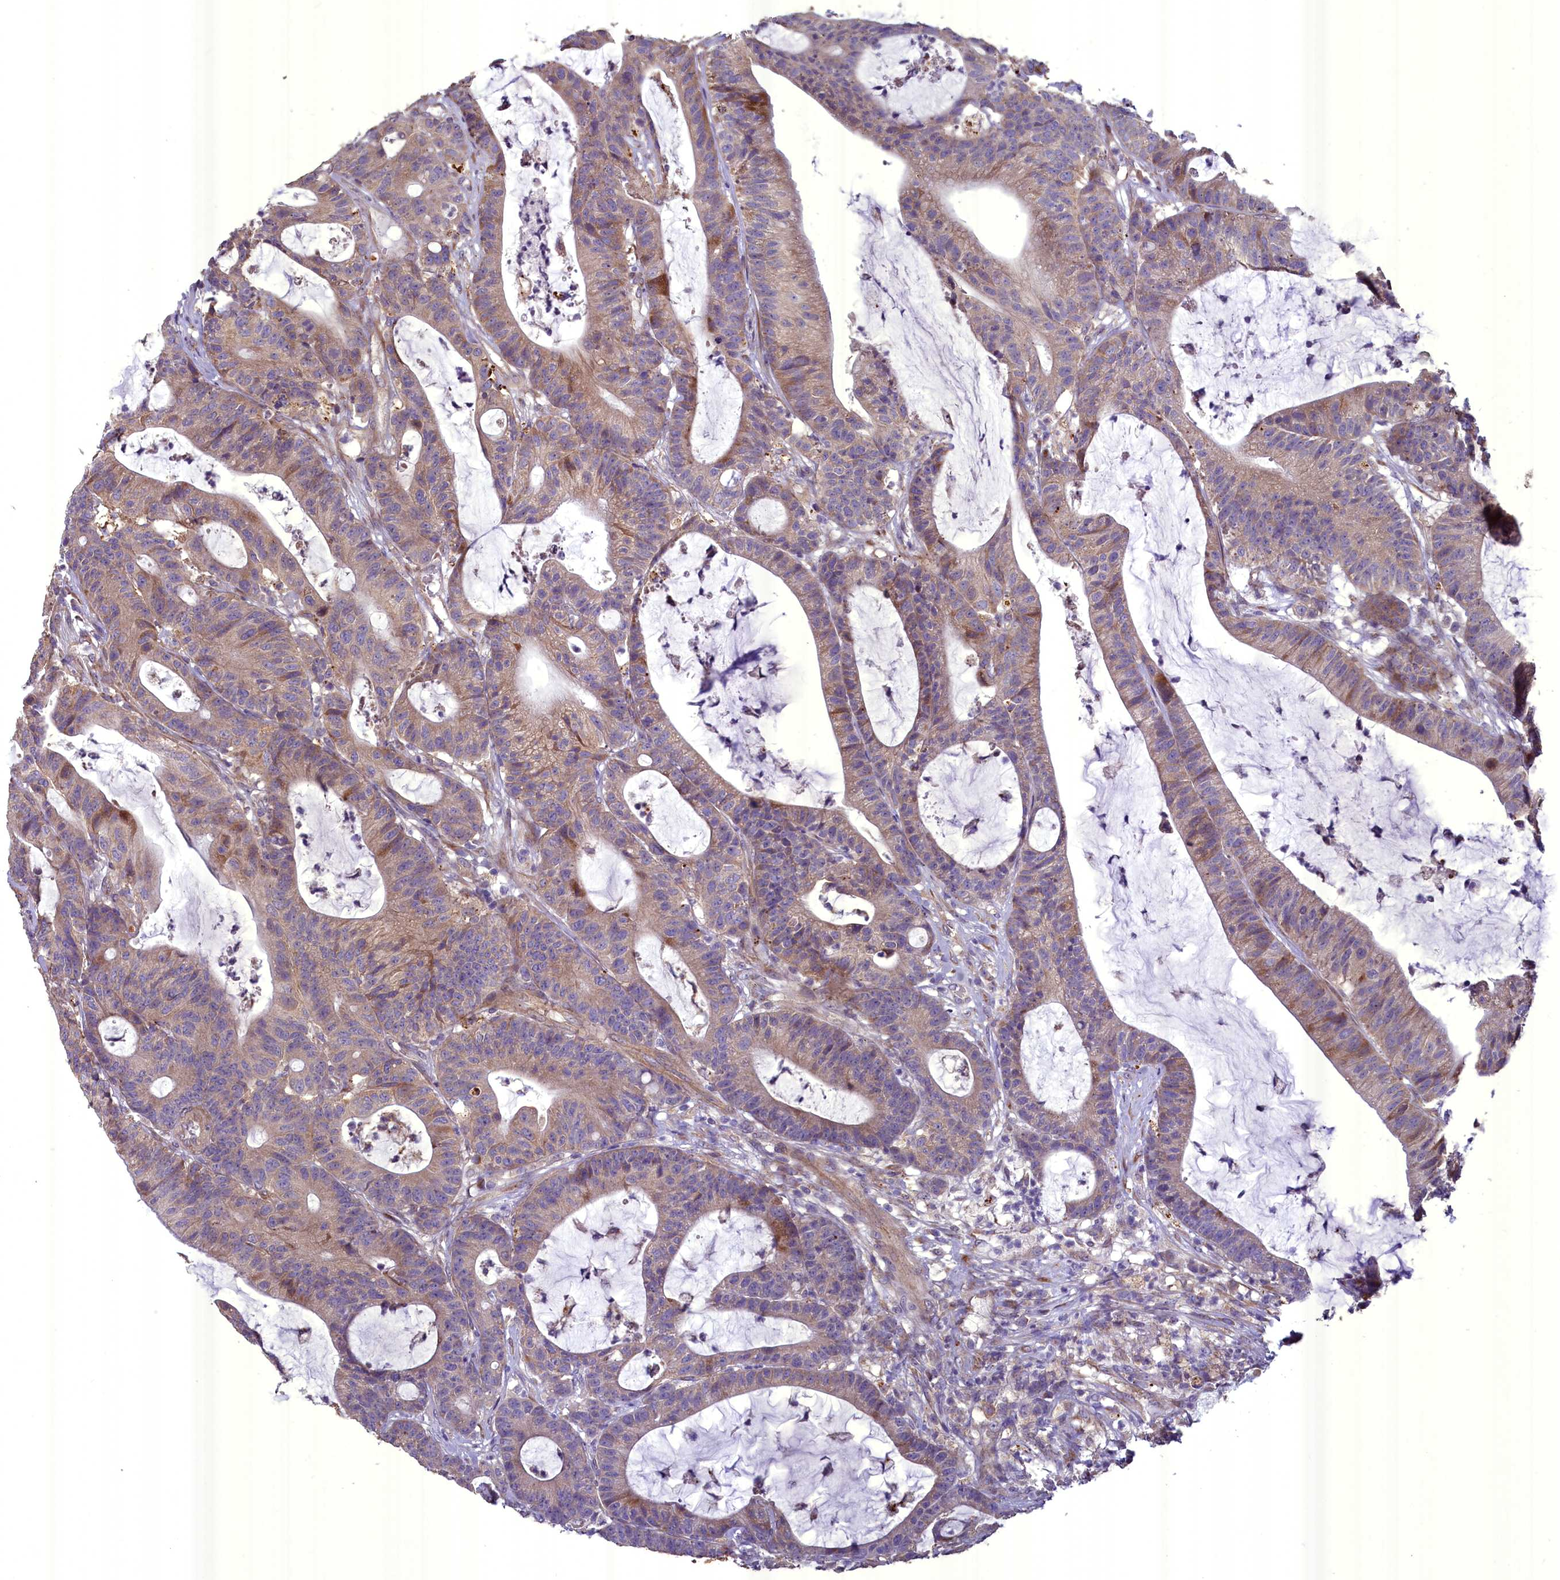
{"staining": {"intensity": "weak", "quantity": "25%-75%", "location": "cytoplasmic/membranous"}, "tissue": "colorectal cancer", "cell_type": "Tumor cells", "image_type": "cancer", "snomed": [{"axis": "morphology", "description": "Adenocarcinoma, NOS"}, {"axis": "topography", "description": "Colon"}], "caption": "Weak cytoplasmic/membranous positivity for a protein is seen in approximately 25%-75% of tumor cells of colorectal adenocarcinoma using immunohistochemistry.", "gene": "ACAD8", "patient": {"sex": "female", "age": 84}}